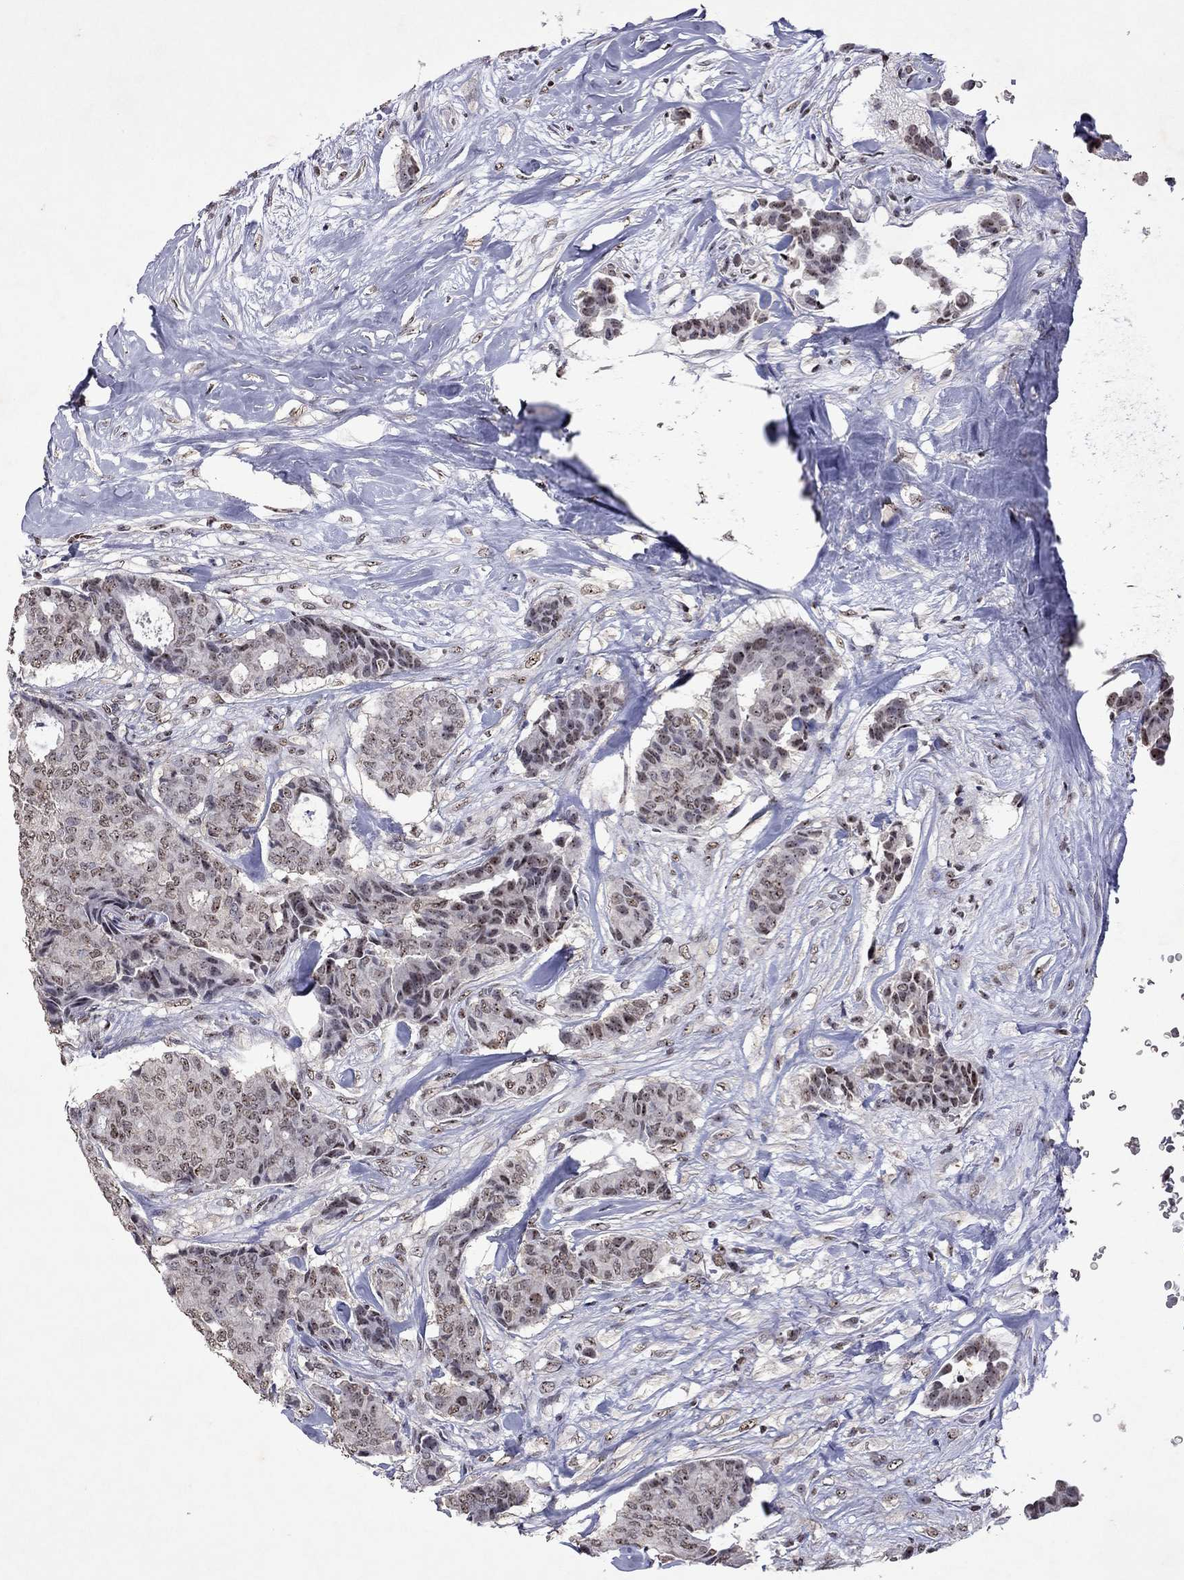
{"staining": {"intensity": "weak", "quantity": "<25%", "location": "nuclear"}, "tissue": "breast cancer", "cell_type": "Tumor cells", "image_type": "cancer", "snomed": [{"axis": "morphology", "description": "Duct carcinoma"}, {"axis": "topography", "description": "Breast"}], "caption": "Histopathology image shows no protein staining in tumor cells of breast cancer tissue.", "gene": "SPOUT1", "patient": {"sex": "female", "age": 75}}